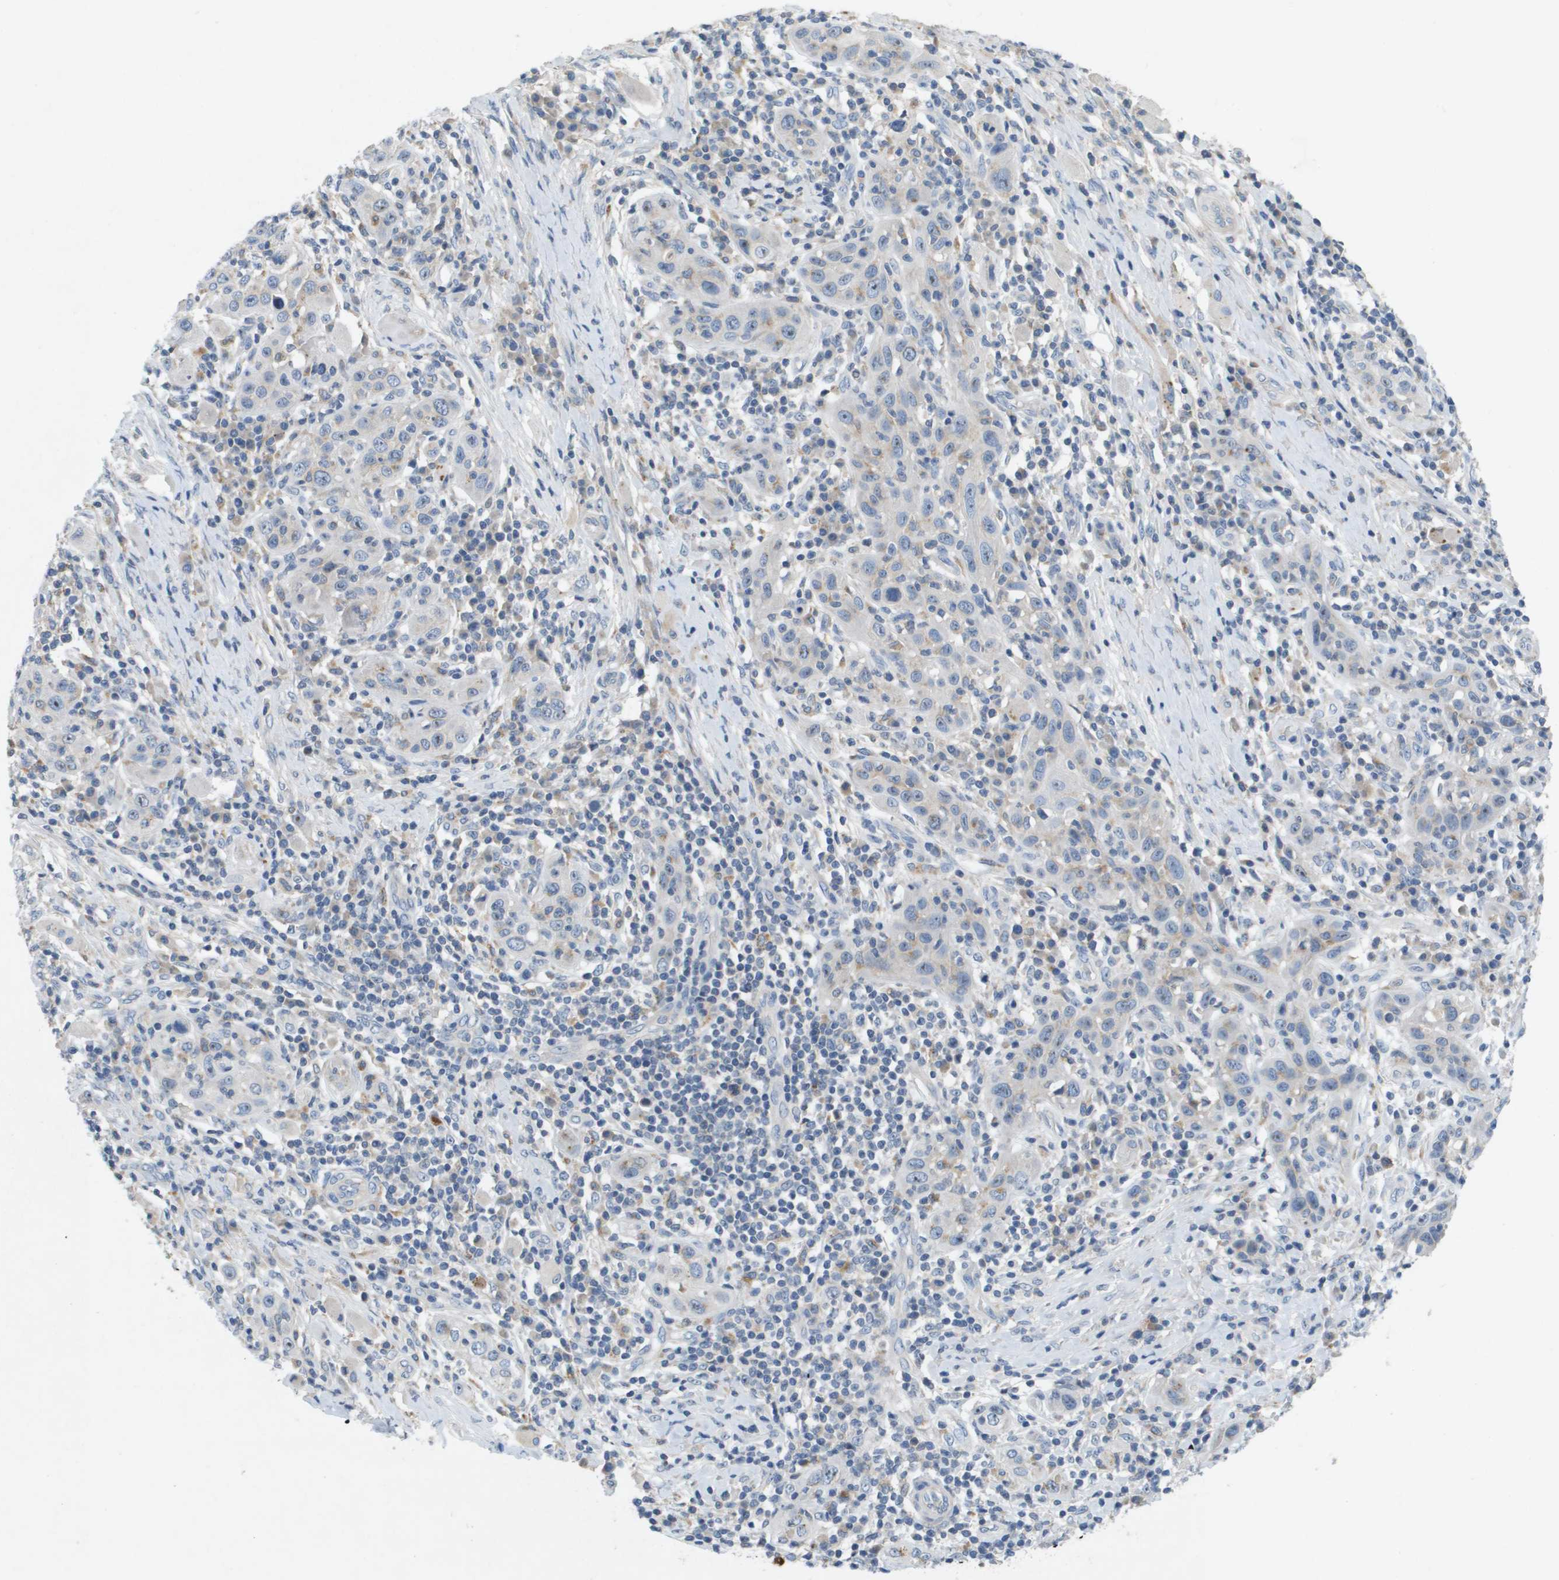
{"staining": {"intensity": "negative", "quantity": "none", "location": "none"}, "tissue": "skin cancer", "cell_type": "Tumor cells", "image_type": "cancer", "snomed": [{"axis": "morphology", "description": "Squamous cell carcinoma, NOS"}, {"axis": "topography", "description": "Skin"}], "caption": "DAB (3,3'-diaminobenzidine) immunohistochemical staining of human squamous cell carcinoma (skin) reveals no significant positivity in tumor cells. (Immunohistochemistry, brightfield microscopy, high magnification).", "gene": "B3GNT5", "patient": {"sex": "female", "age": 88}}